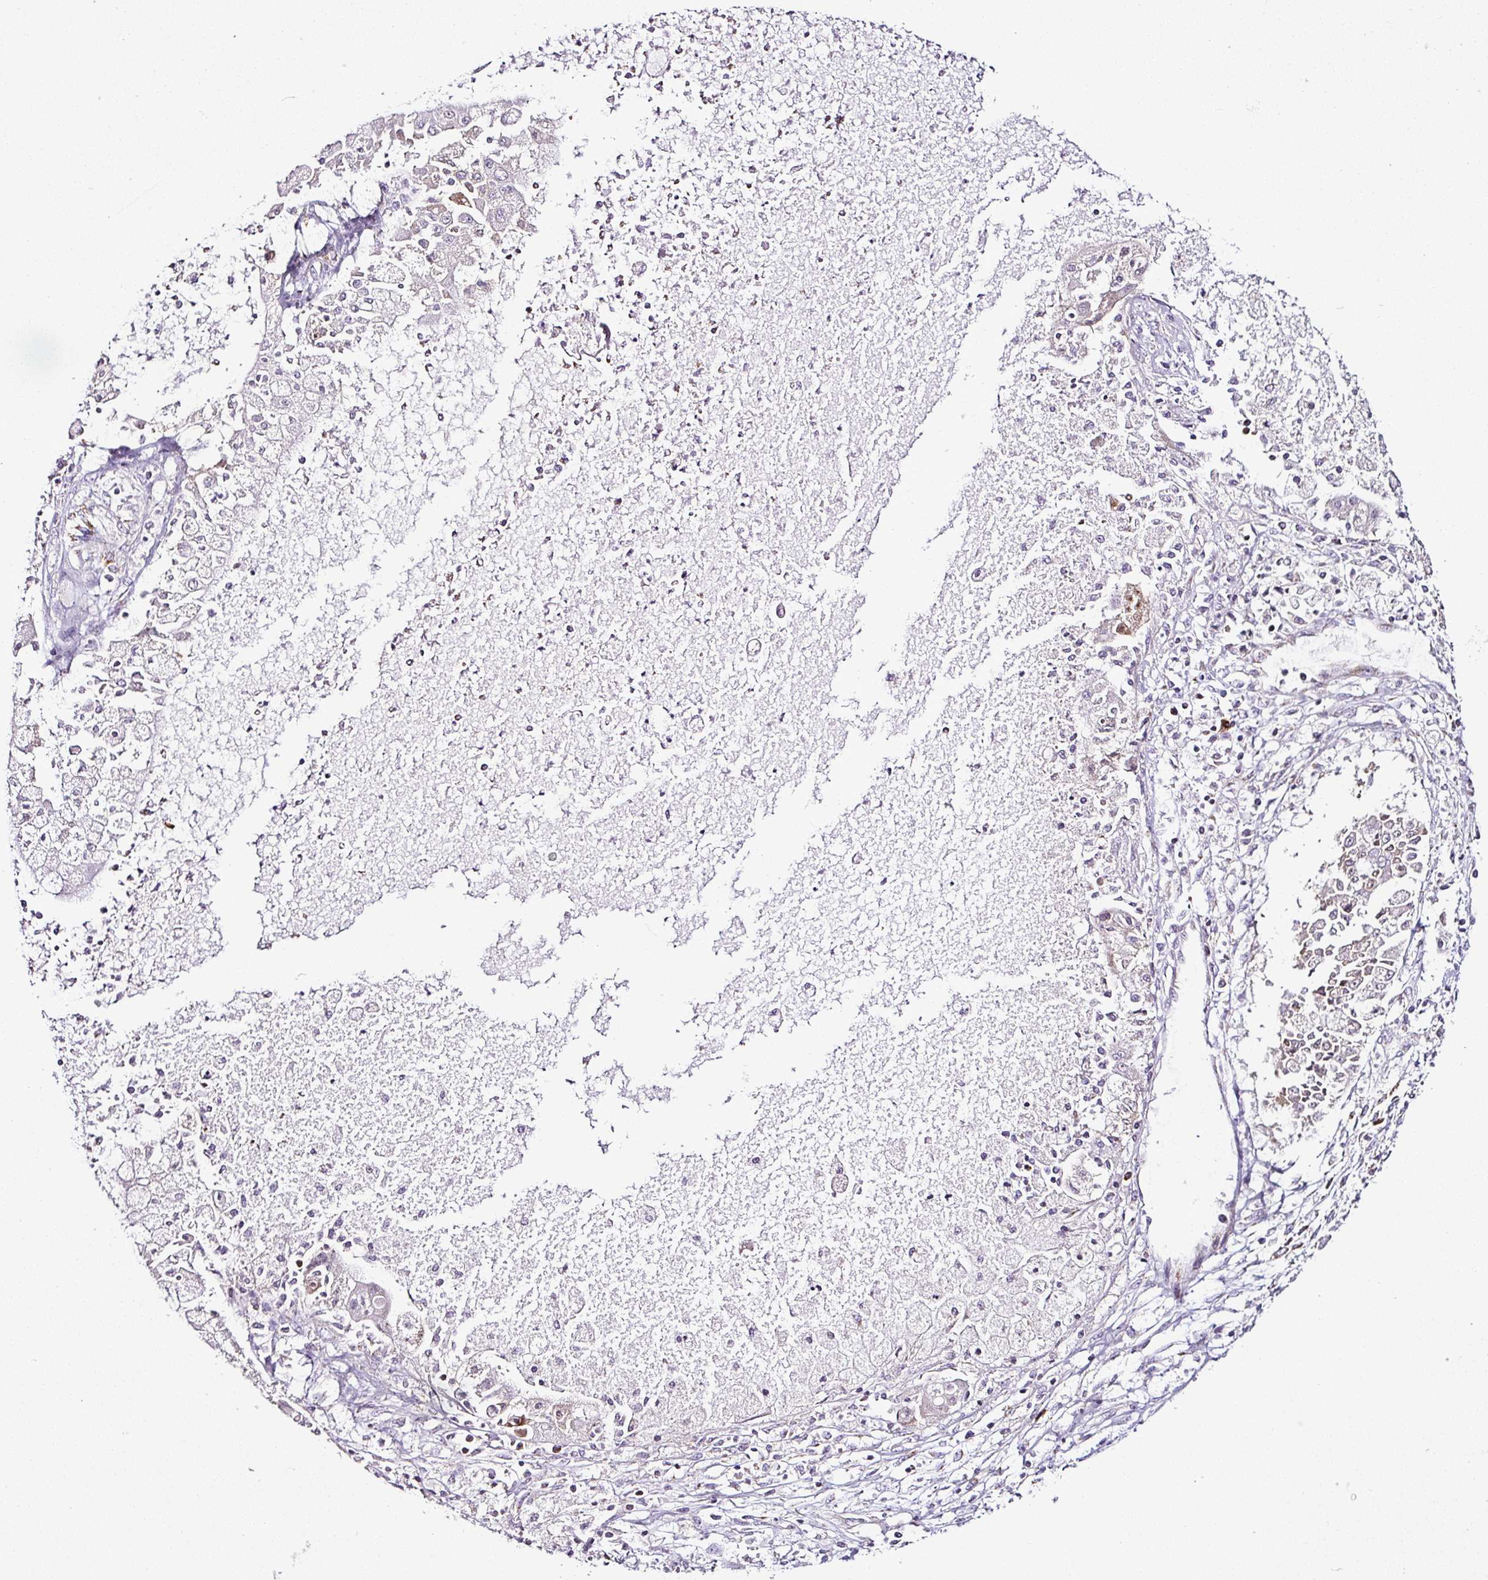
{"staining": {"intensity": "negative", "quantity": "none", "location": "none"}, "tissue": "ovarian cancer", "cell_type": "Tumor cells", "image_type": "cancer", "snomed": [{"axis": "morphology", "description": "Cystadenocarcinoma, mucinous, NOS"}, {"axis": "topography", "description": "Ovary"}], "caption": "Immunohistochemistry (IHC) image of ovarian cancer (mucinous cystadenocarcinoma) stained for a protein (brown), which shows no expression in tumor cells. (Stains: DAB (3,3'-diaminobenzidine) immunohistochemistry (IHC) with hematoxylin counter stain, Microscopy: brightfield microscopy at high magnification).", "gene": "DPAGT1", "patient": {"sex": "female", "age": 70}}